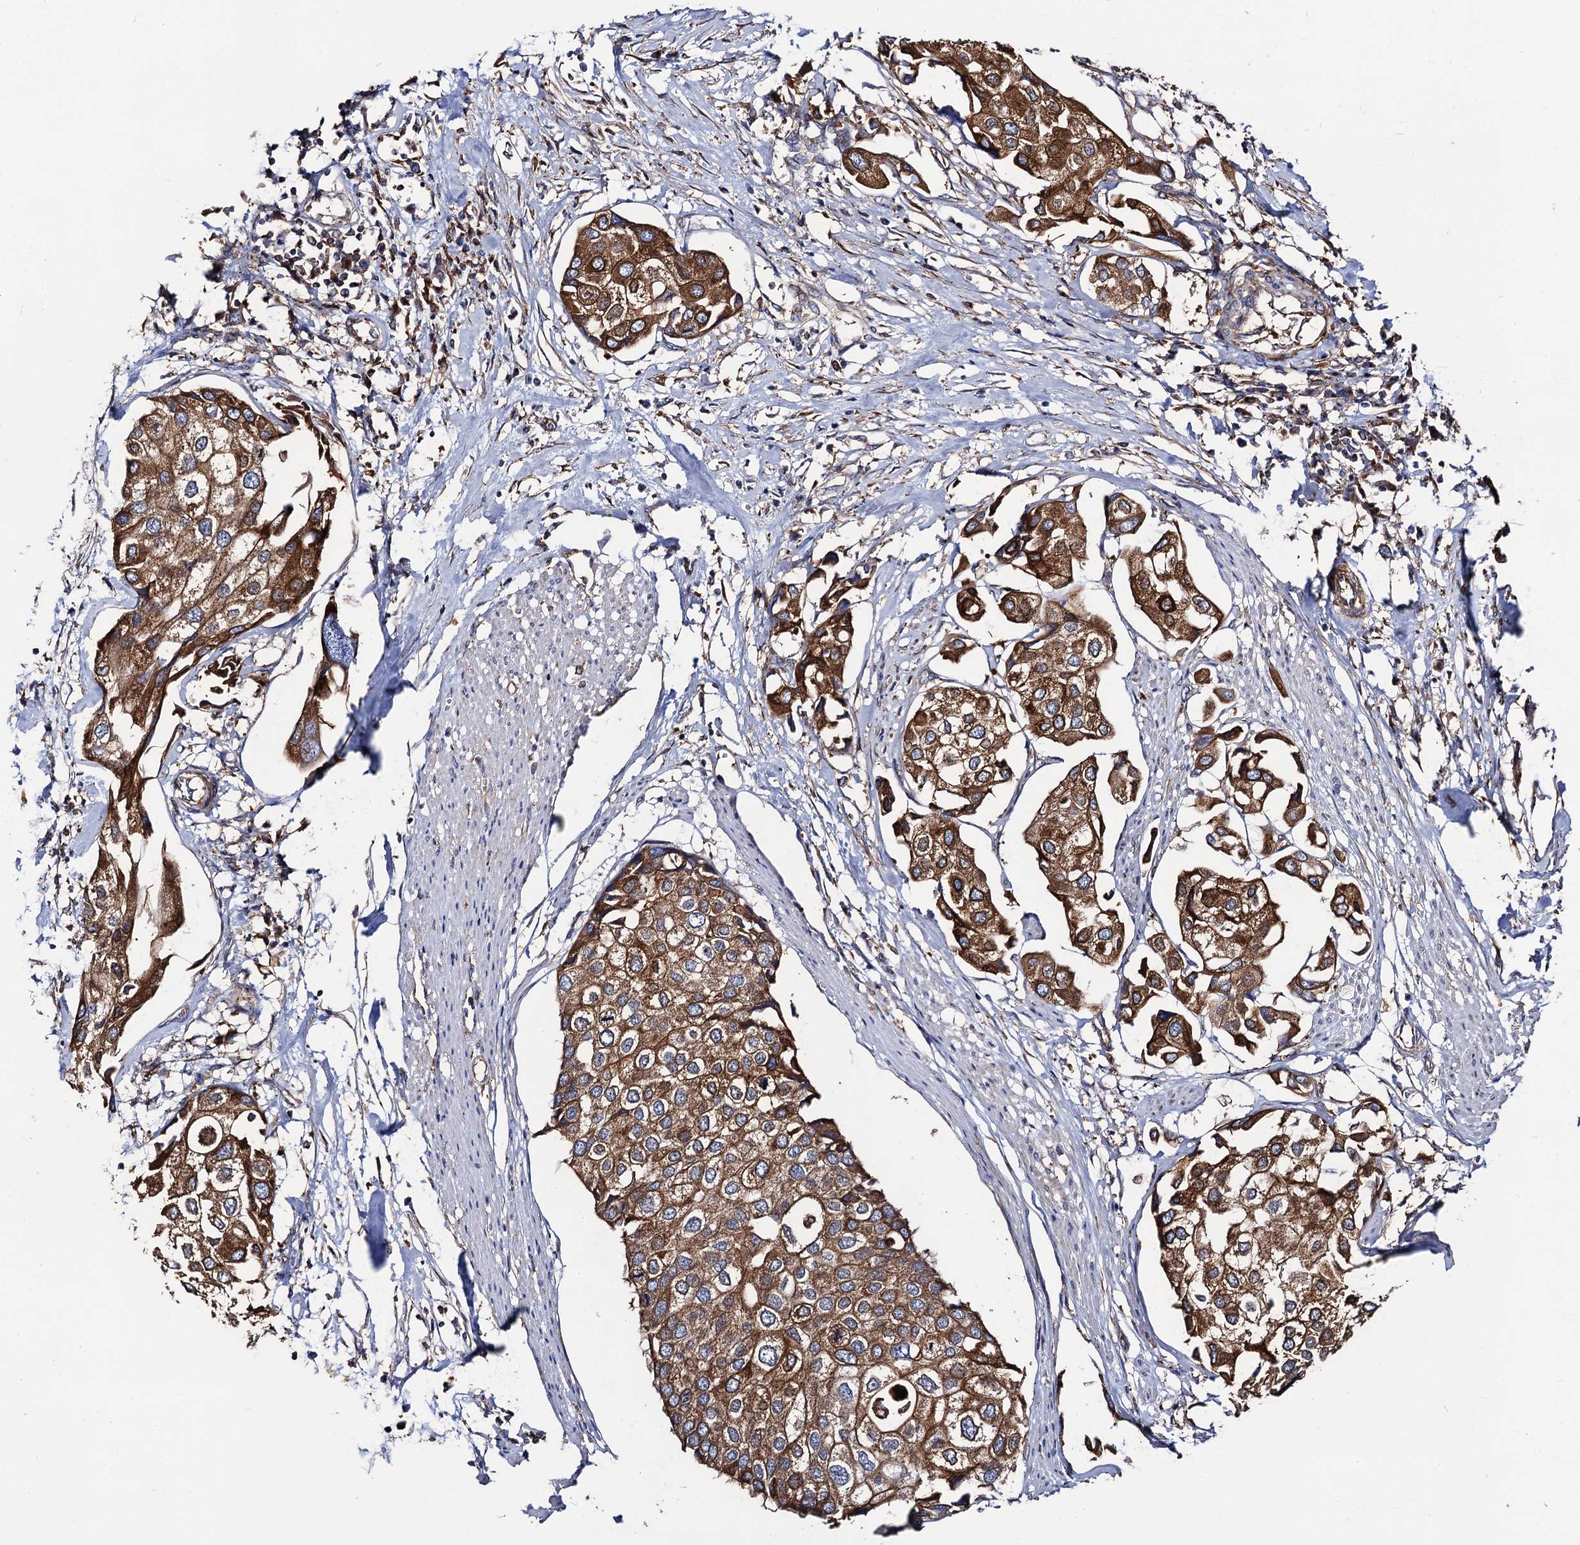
{"staining": {"intensity": "strong", "quantity": ">75%", "location": "cytoplasmic/membranous"}, "tissue": "urothelial cancer", "cell_type": "Tumor cells", "image_type": "cancer", "snomed": [{"axis": "morphology", "description": "Urothelial carcinoma, High grade"}, {"axis": "topography", "description": "Urinary bladder"}], "caption": "Approximately >75% of tumor cells in human high-grade urothelial carcinoma display strong cytoplasmic/membranous protein expression as visualized by brown immunohistochemical staining.", "gene": "DYDC1", "patient": {"sex": "male", "age": 64}}